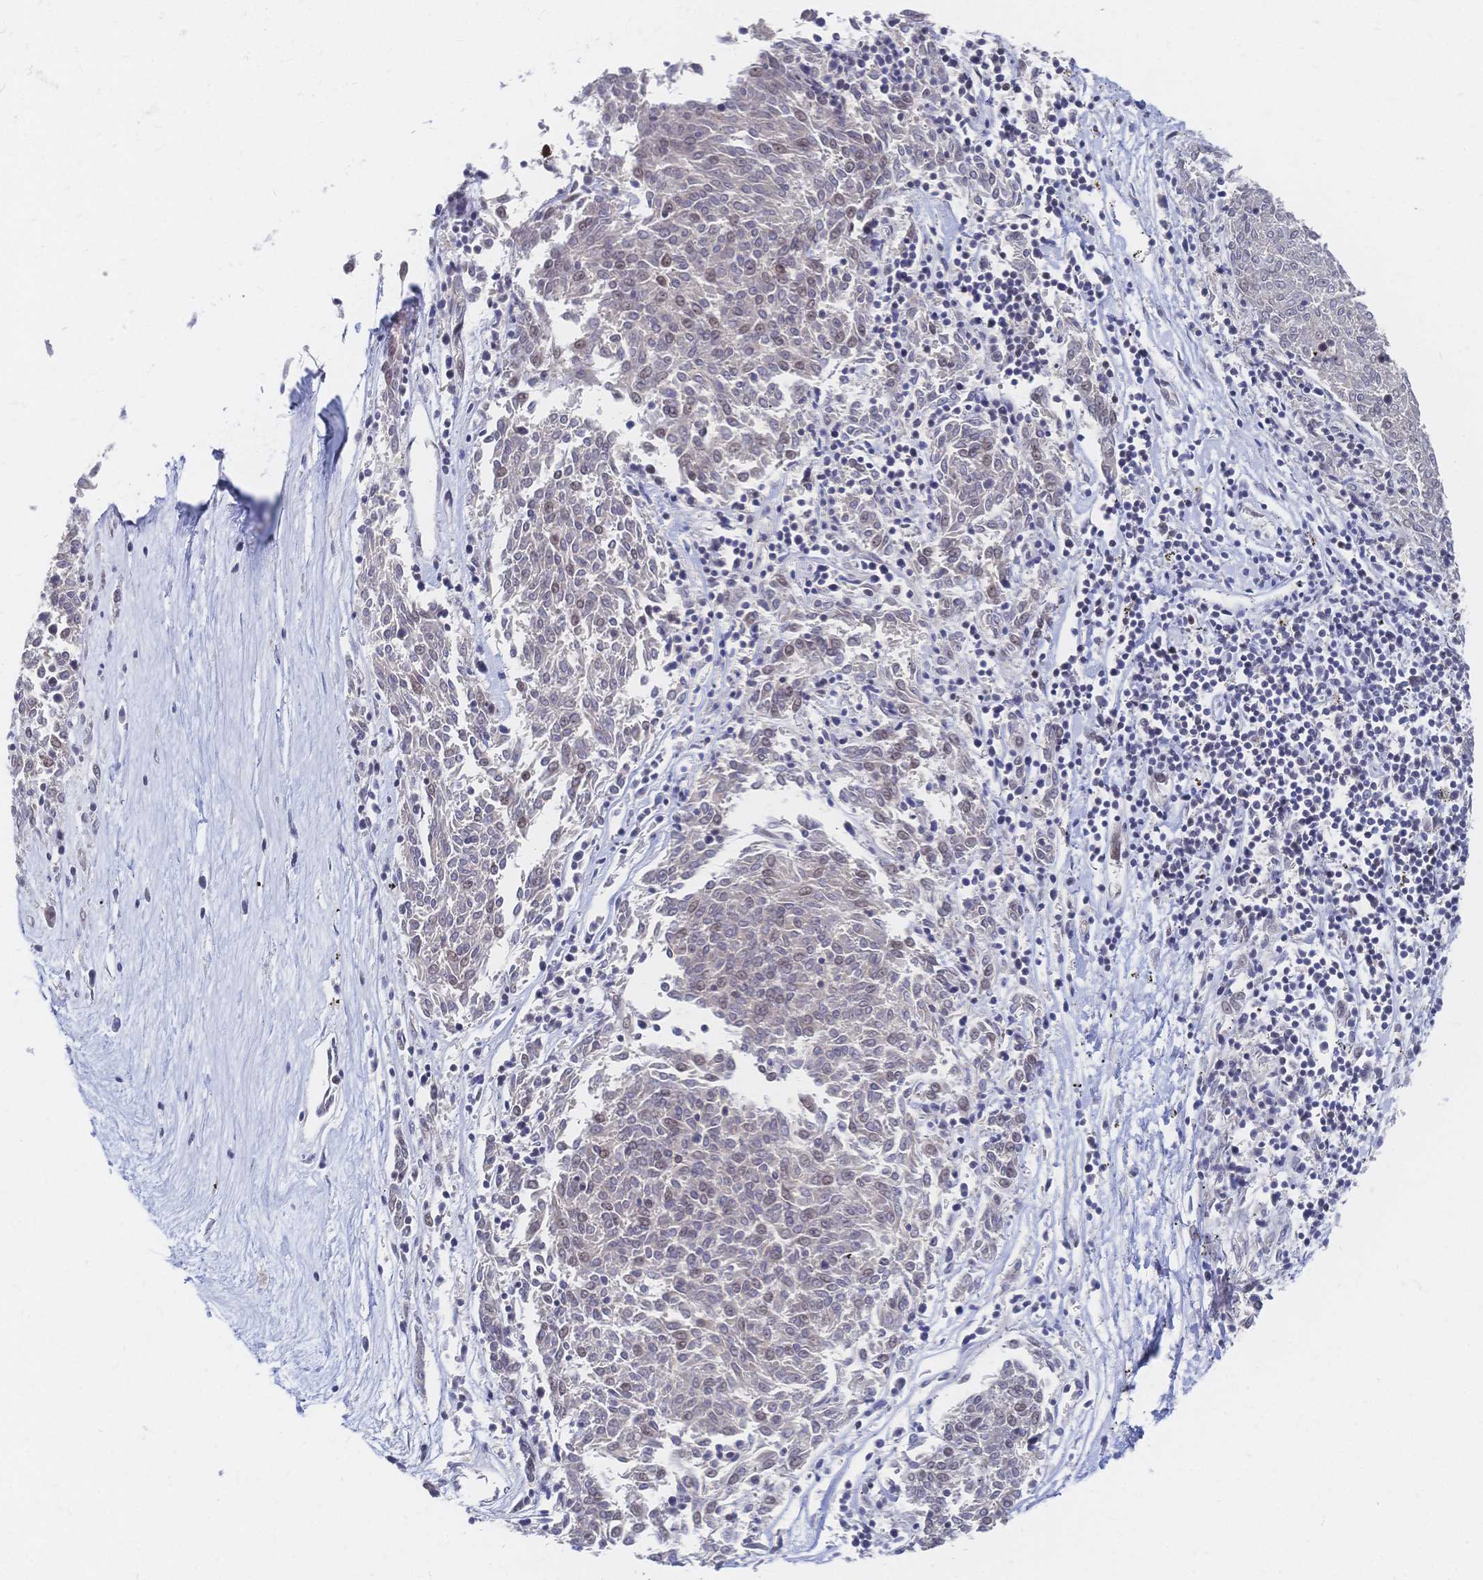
{"staining": {"intensity": "weak", "quantity": "<25%", "location": "nuclear"}, "tissue": "melanoma", "cell_type": "Tumor cells", "image_type": "cancer", "snomed": [{"axis": "morphology", "description": "Malignant melanoma, NOS"}, {"axis": "topography", "description": "Skin"}], "caption": "Tumor cells show no significant protein positivity in malignant melanoma.", "gene": "NELFA", "patient": {"sex": "female", "age": 72}}